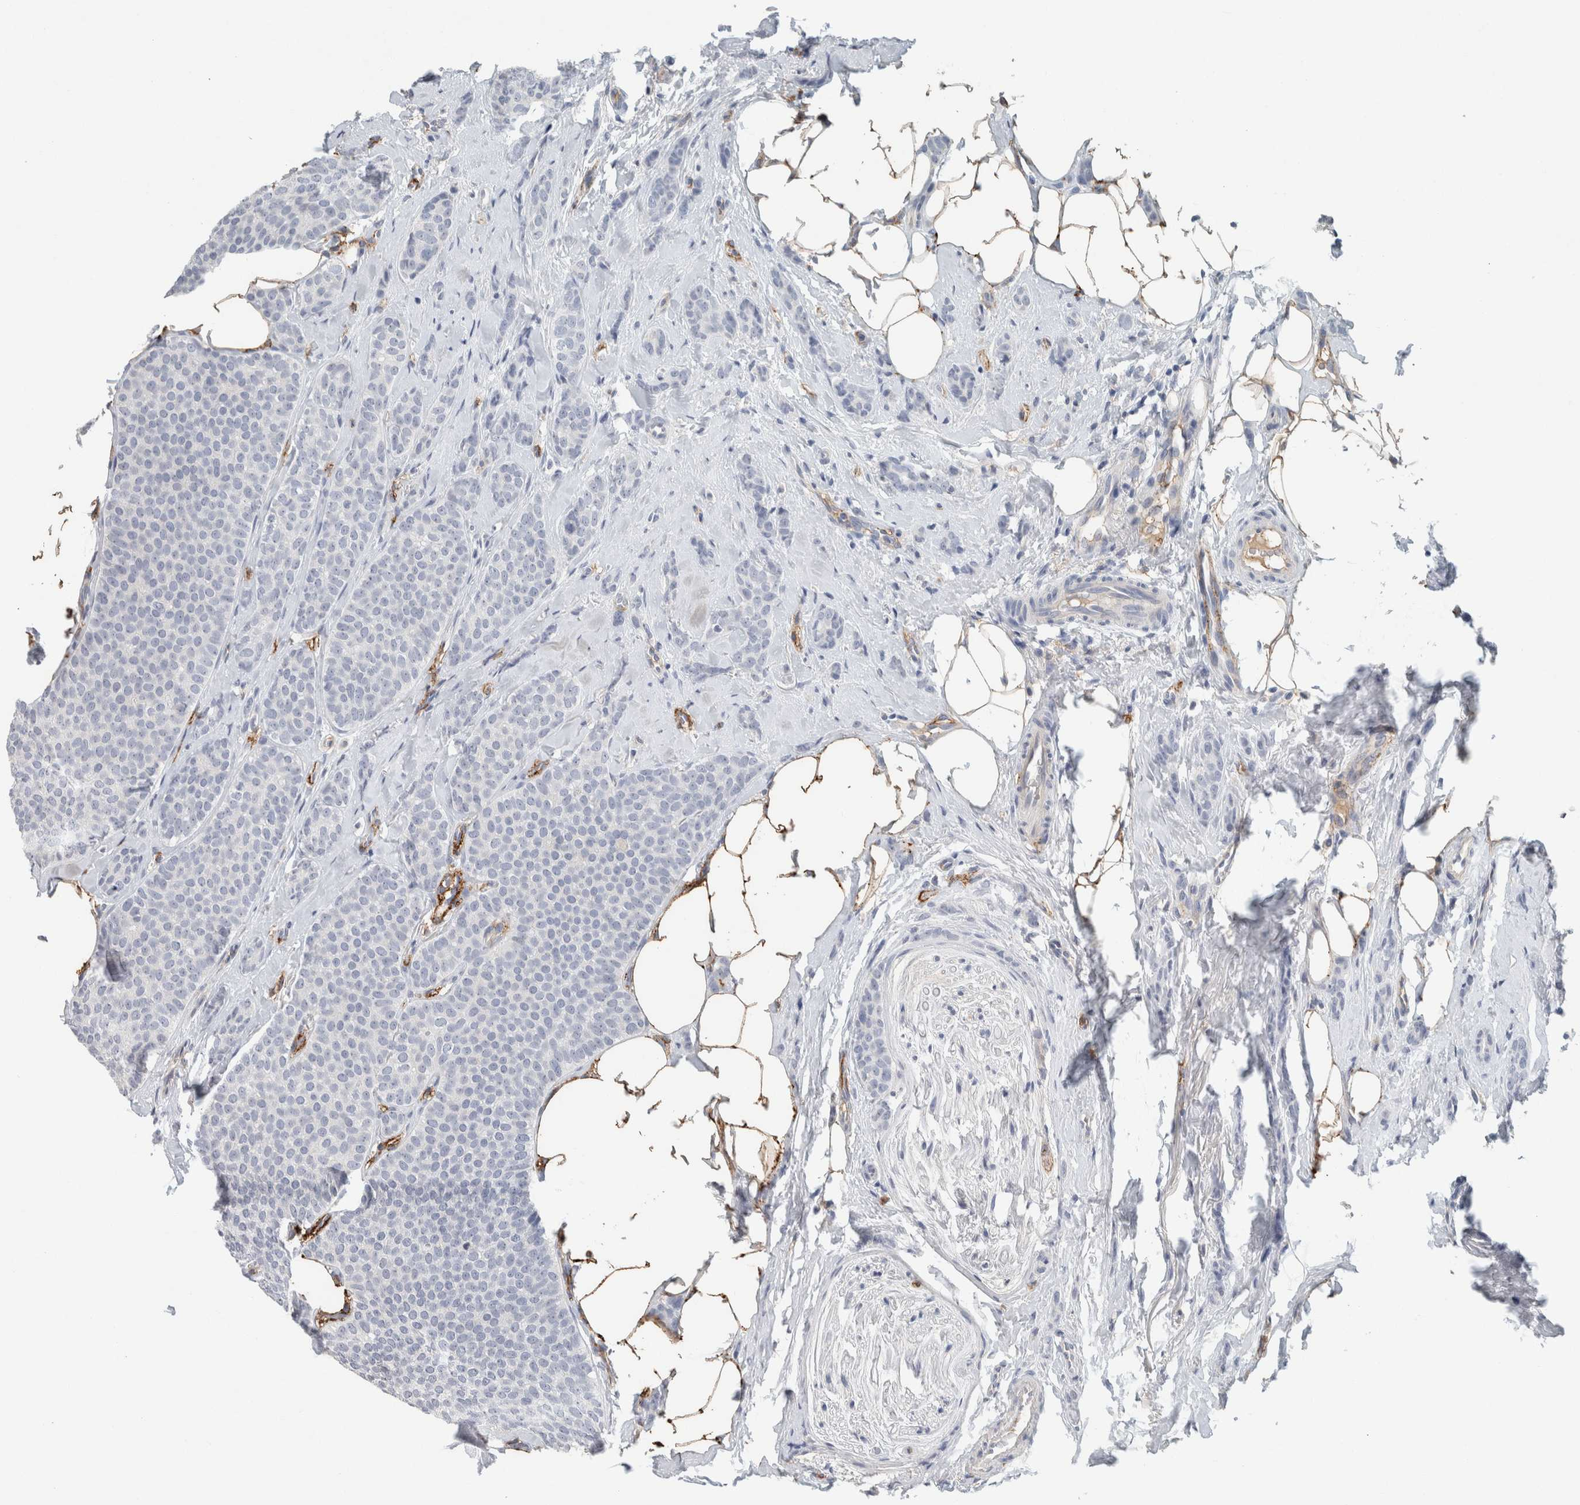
{"staining": {"intensity": "negative", "quantity": "none", "location": "none"}, "tissue": "breast cancer", "cell_type": "Tumor cells", "image_type": "cancer", "snomed": [{"axis": "morphology", "description": "Lobular carcinoma"}, {"axis": "topography", "description": "Skin"}, {"axis": "topography", "description": "Breast"}], "caption": "Image shows no protein staining in tumor cells of breast cancer tissue.", "gene": "CD36", "patient": {"sex": "female", "age": 46}}